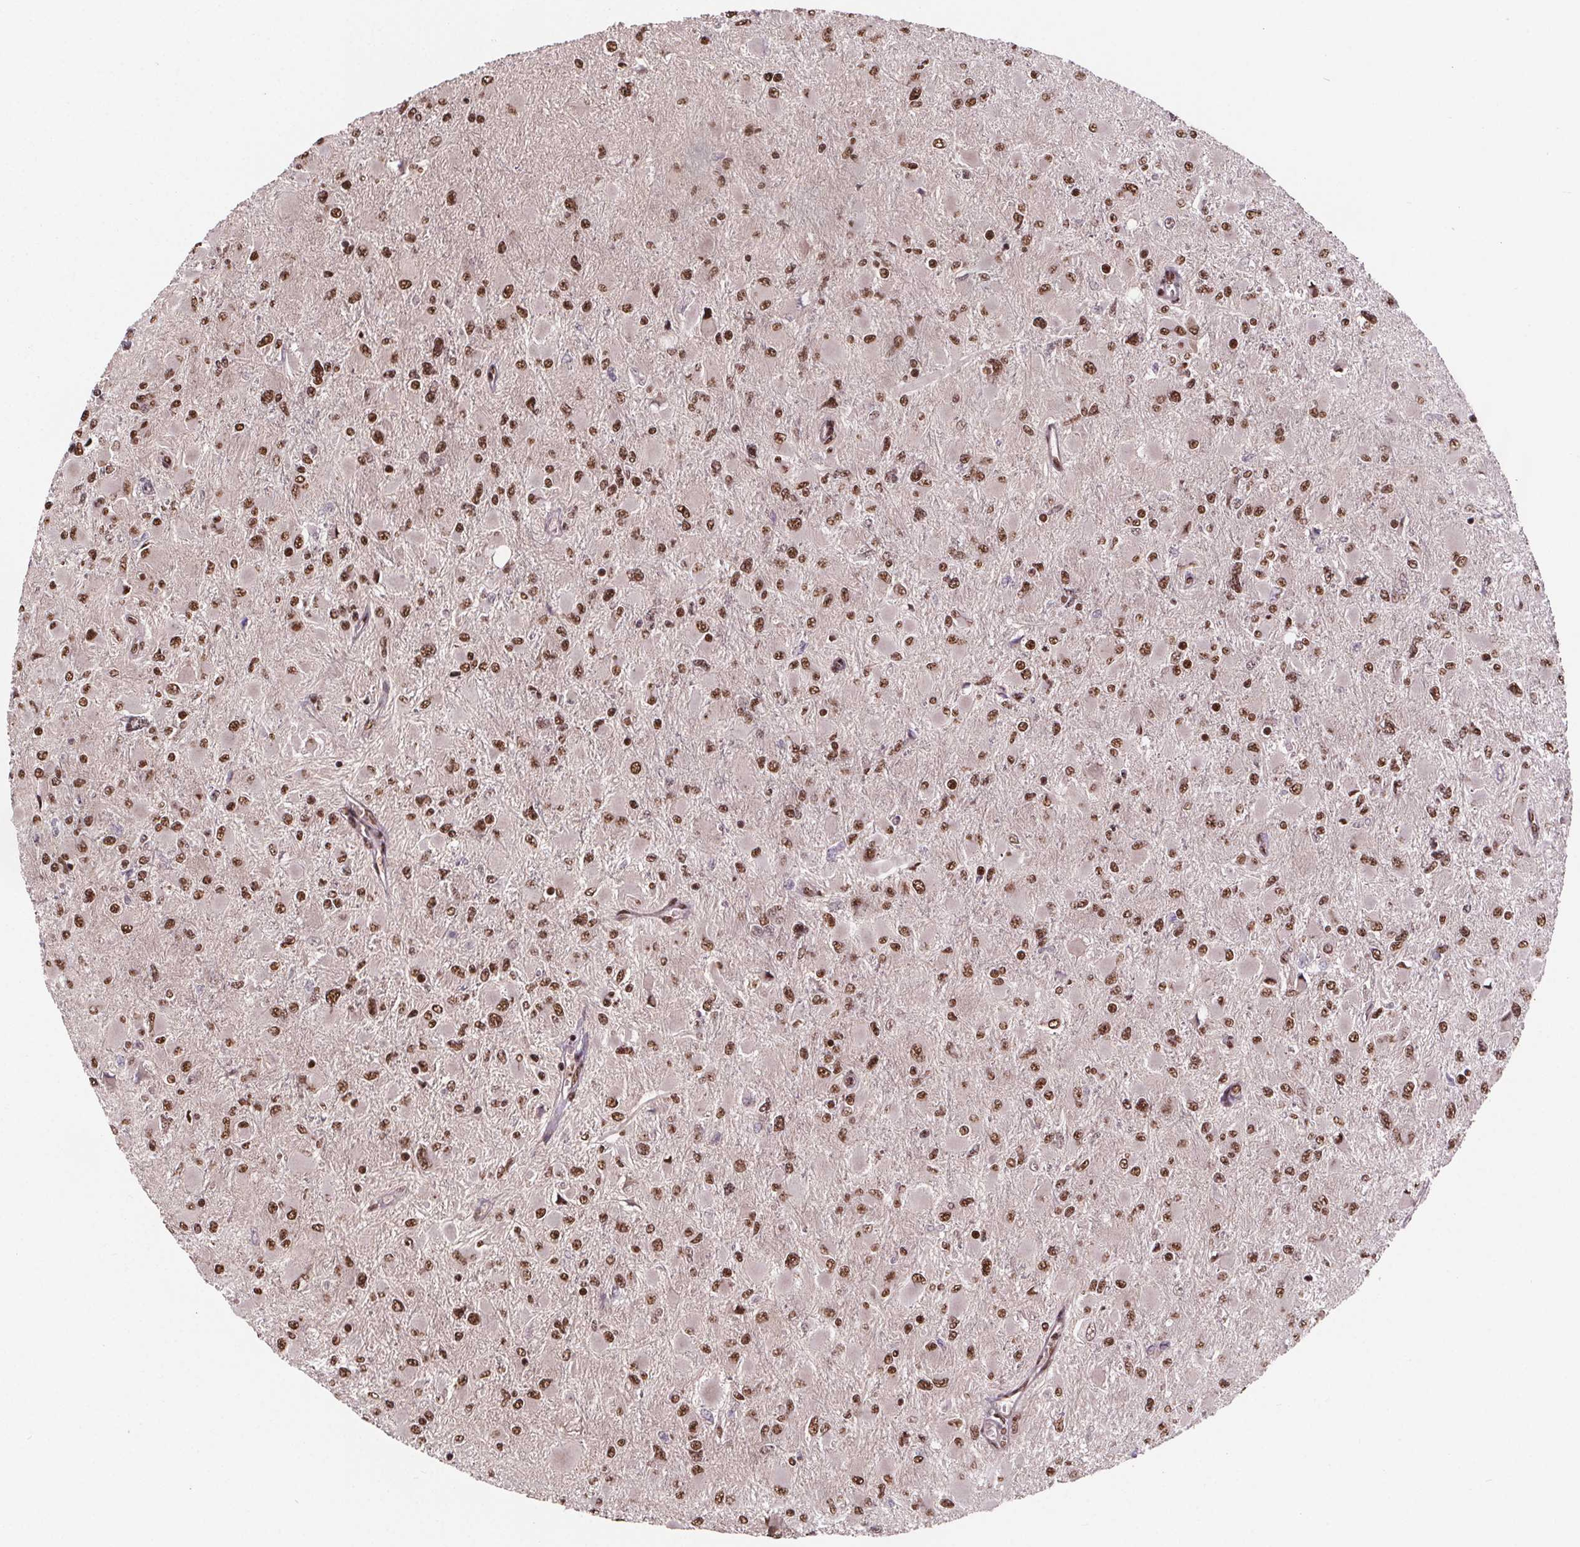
{"staining": {"intensity": "moderate", "quantity": ">75%", "location": "nuclear"}, "tissue": "glioma", "cell_type": "Tumor cells", "image_type": "cancer", "snomed": [{"axis": "morphology", "description": "Glioma, malignant, High grade"}, {"axis": "topography", "description": "Cerebral cortex"}], "caption": "A high-resolution image shows immunohistochemistry staining of malignant high-grade glioma, which reveals moderate nuclear staining in approximately >75% of tumor cells. The protein is shown in brown color, while the nuclei are stained blue.", "gene": "JARID2", "patient": {"sex": "female", "age": 36}}